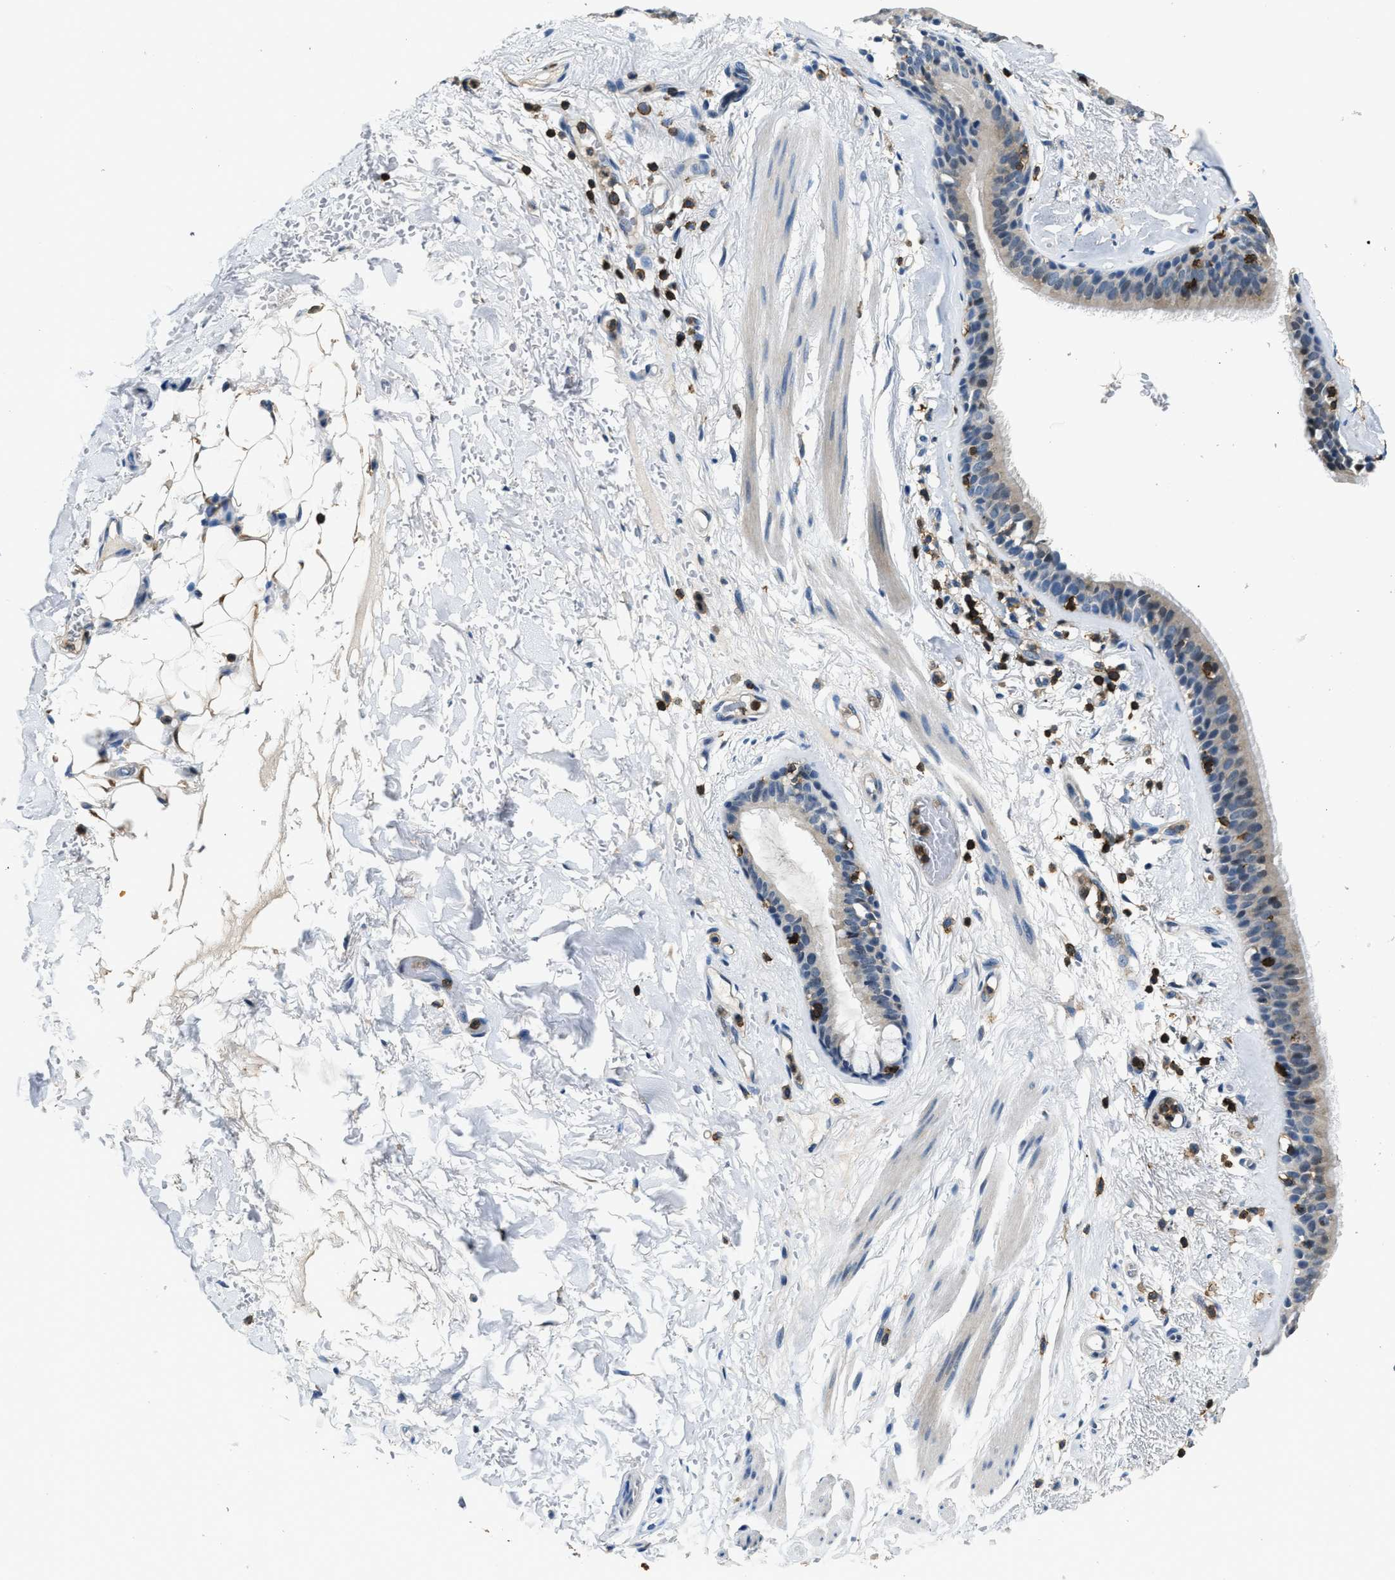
{"staining": {"intensity": "negative", "quantity": "none", "location": "none"}, "tissue": "bronchus", "cell_type": "Respiratory epithelial cells", "image_type": "normal", "snomed": [{"axis": "morphology", "description": "Normal tissue, NOS"}, {"axis": "topography", "description": "Cartilage tissue"}], "caption": "Protein analysis of unremarkable bronchus exhibits no significant staining in respiratory epithelial cells.", "gene": "MYO1G", "patient": {"sex": "female", "age": 63}}